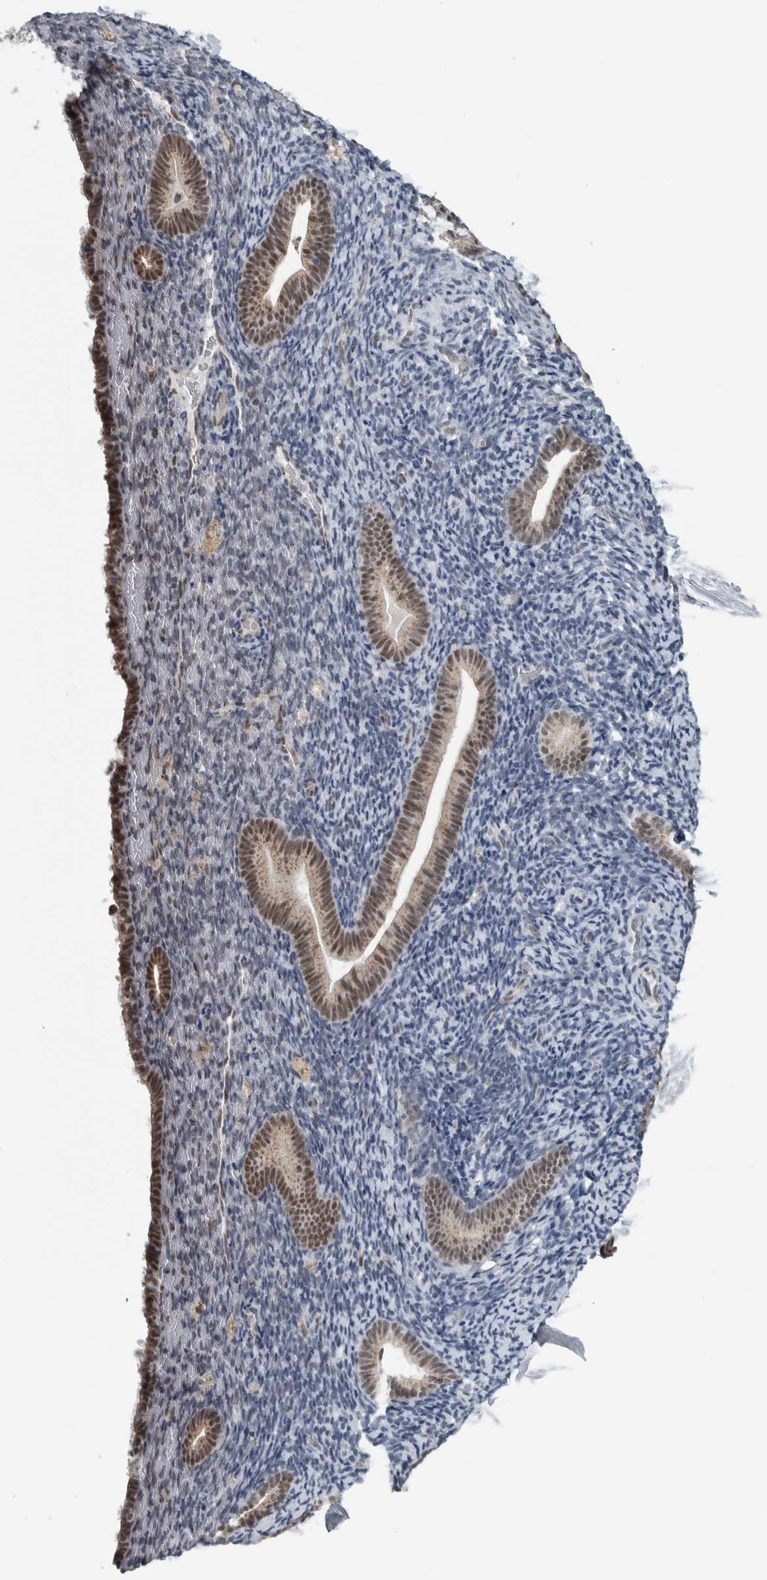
{"staining": {"intensity": "weak", "quantity": "<25%", "location": "nuclear"}, "tissue": "endometrium", "cell_type": "Cells in endometrial stroma", "image_type": "normal", "snomed": [{"axis": "morphology", "description": "Normal tissue, NOS"}, {"axis": "topography", "description": "Endometrium"}], "caption": "Normal endometrium was stained to show a protein in brown. There is no significant expression in cells in endometrial stroma. (Brightfield microscopy of DAB IHC at high magnification).", "gene": "ZMYND8", "patient": {"sex": "female", "age": 51}}